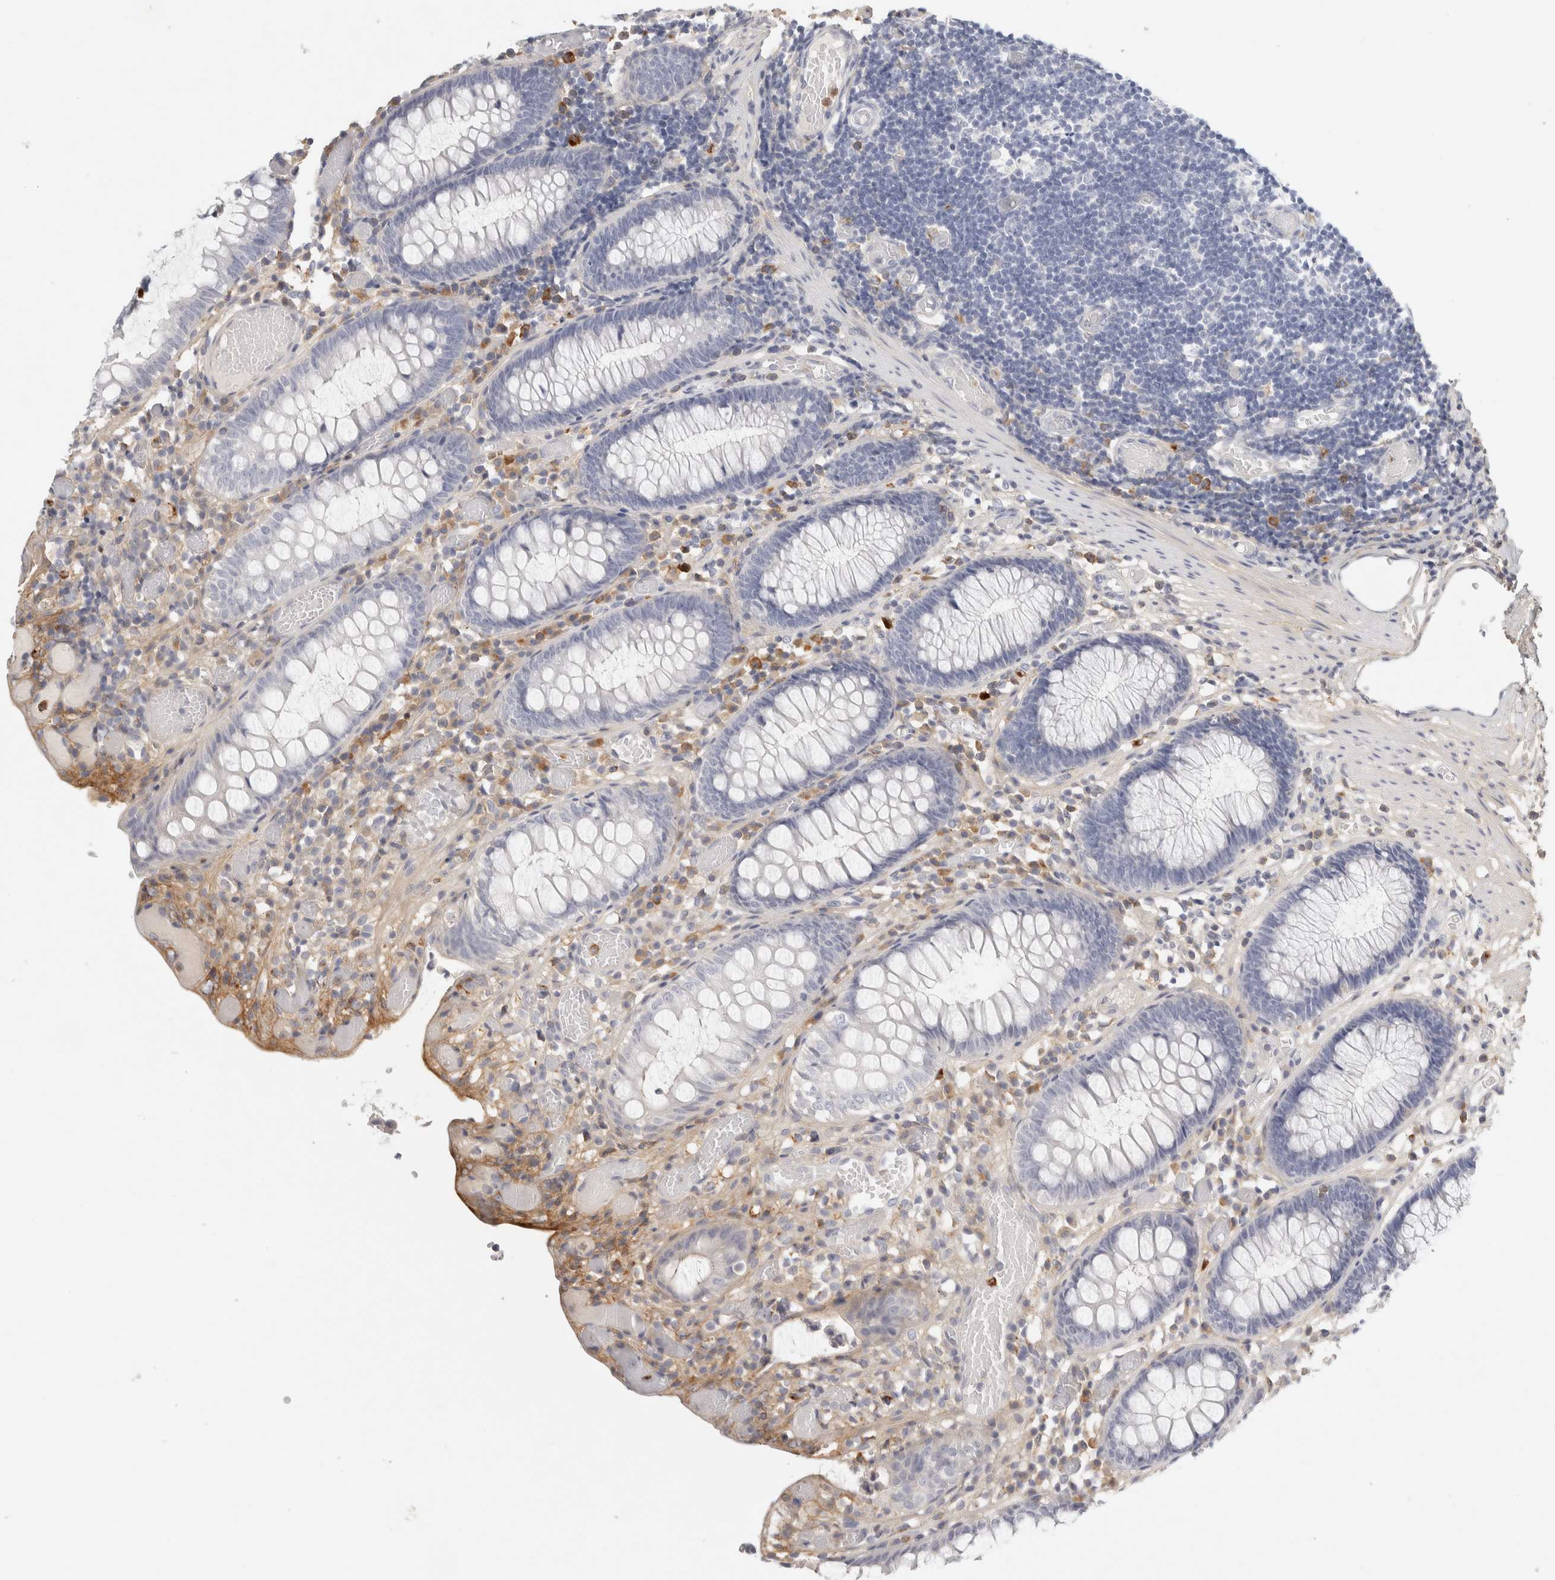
{"staining": {"intensity": "moderate", "quantity": "25%-75%", "location": "cytoplasmic/membranous"}, "tissue": "colon", "cell_type": "Endothelial cells", "image_type": "normal", "snomed": [{"axis": "morphology", "description": "Normal tissue, NOS"}, {"axis": "topography", "description": "Colon"}], "caption": "Immunohistochemistry image of normal colon: human colon stained using immunohistochemistry reveals medium levels of moderate protein expression localized specifically in the cytoplasmic/membranous of endothelial cells, appearing as a cytoplasmic/membranous brown color.", "gene": "FGL2", "patient": {"sex": "male", "age": 14}}